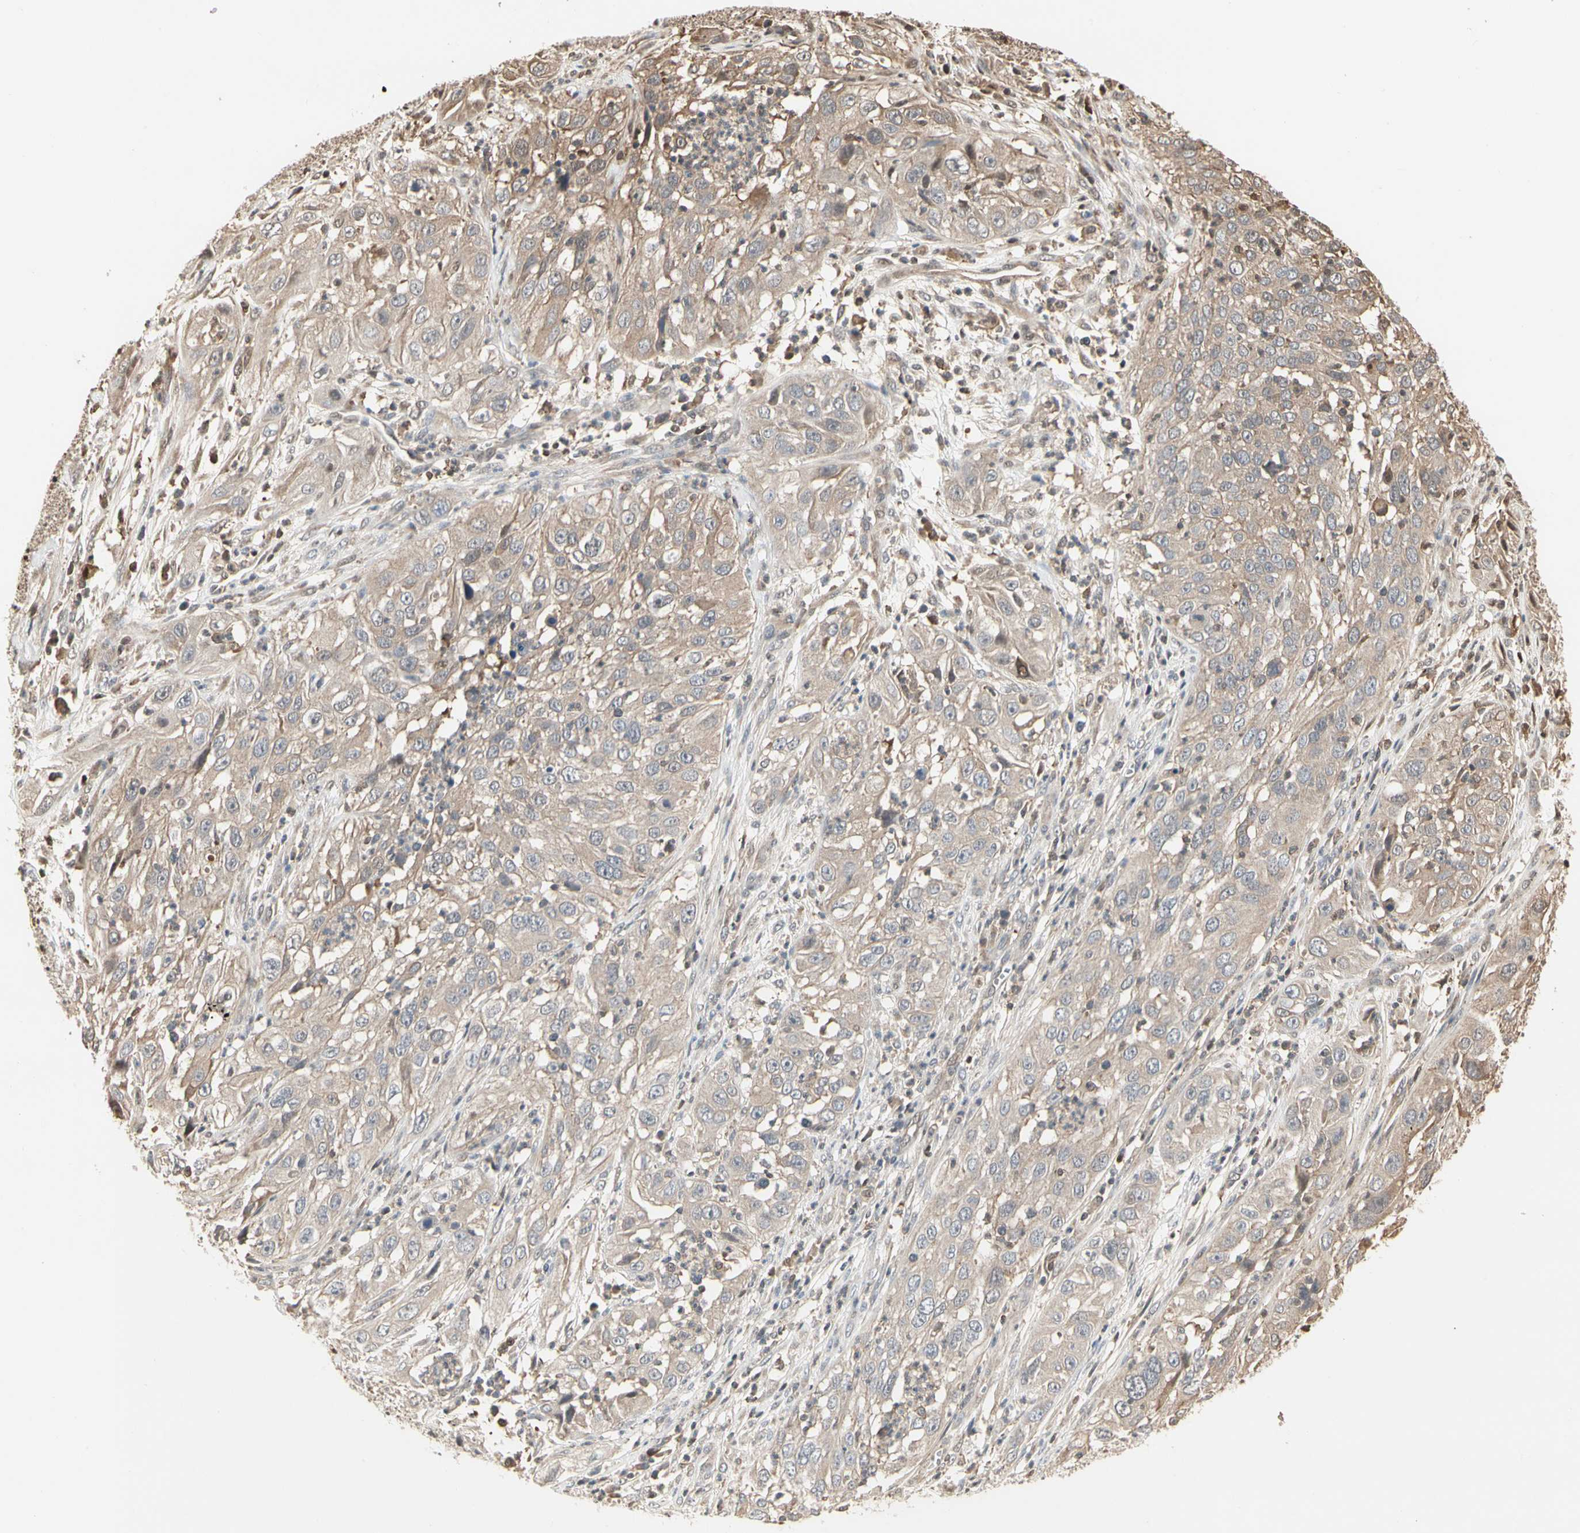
{"staining": {"intensity": "weak", "quantity": ">75%", "location": "cytoplasmic/membranous"}, "tissue": "cervical cancer", "cell_type": "Tumor cells", "image_type": "cancer", "snomed": [{"axis": "morphology", "description": "Squamous cell carcinoma, NOS"}, {"axis": "topography", "description": "Cervix"}], "caption": "Immunohistochemical staining of squamous cell carcinoma (cervical) demonstrates weak cytoplasmic/membranous protein expression in about >75% of tumor cells.", "gene": "DRG2", "patient": {"sex": "female", "age": 32}}